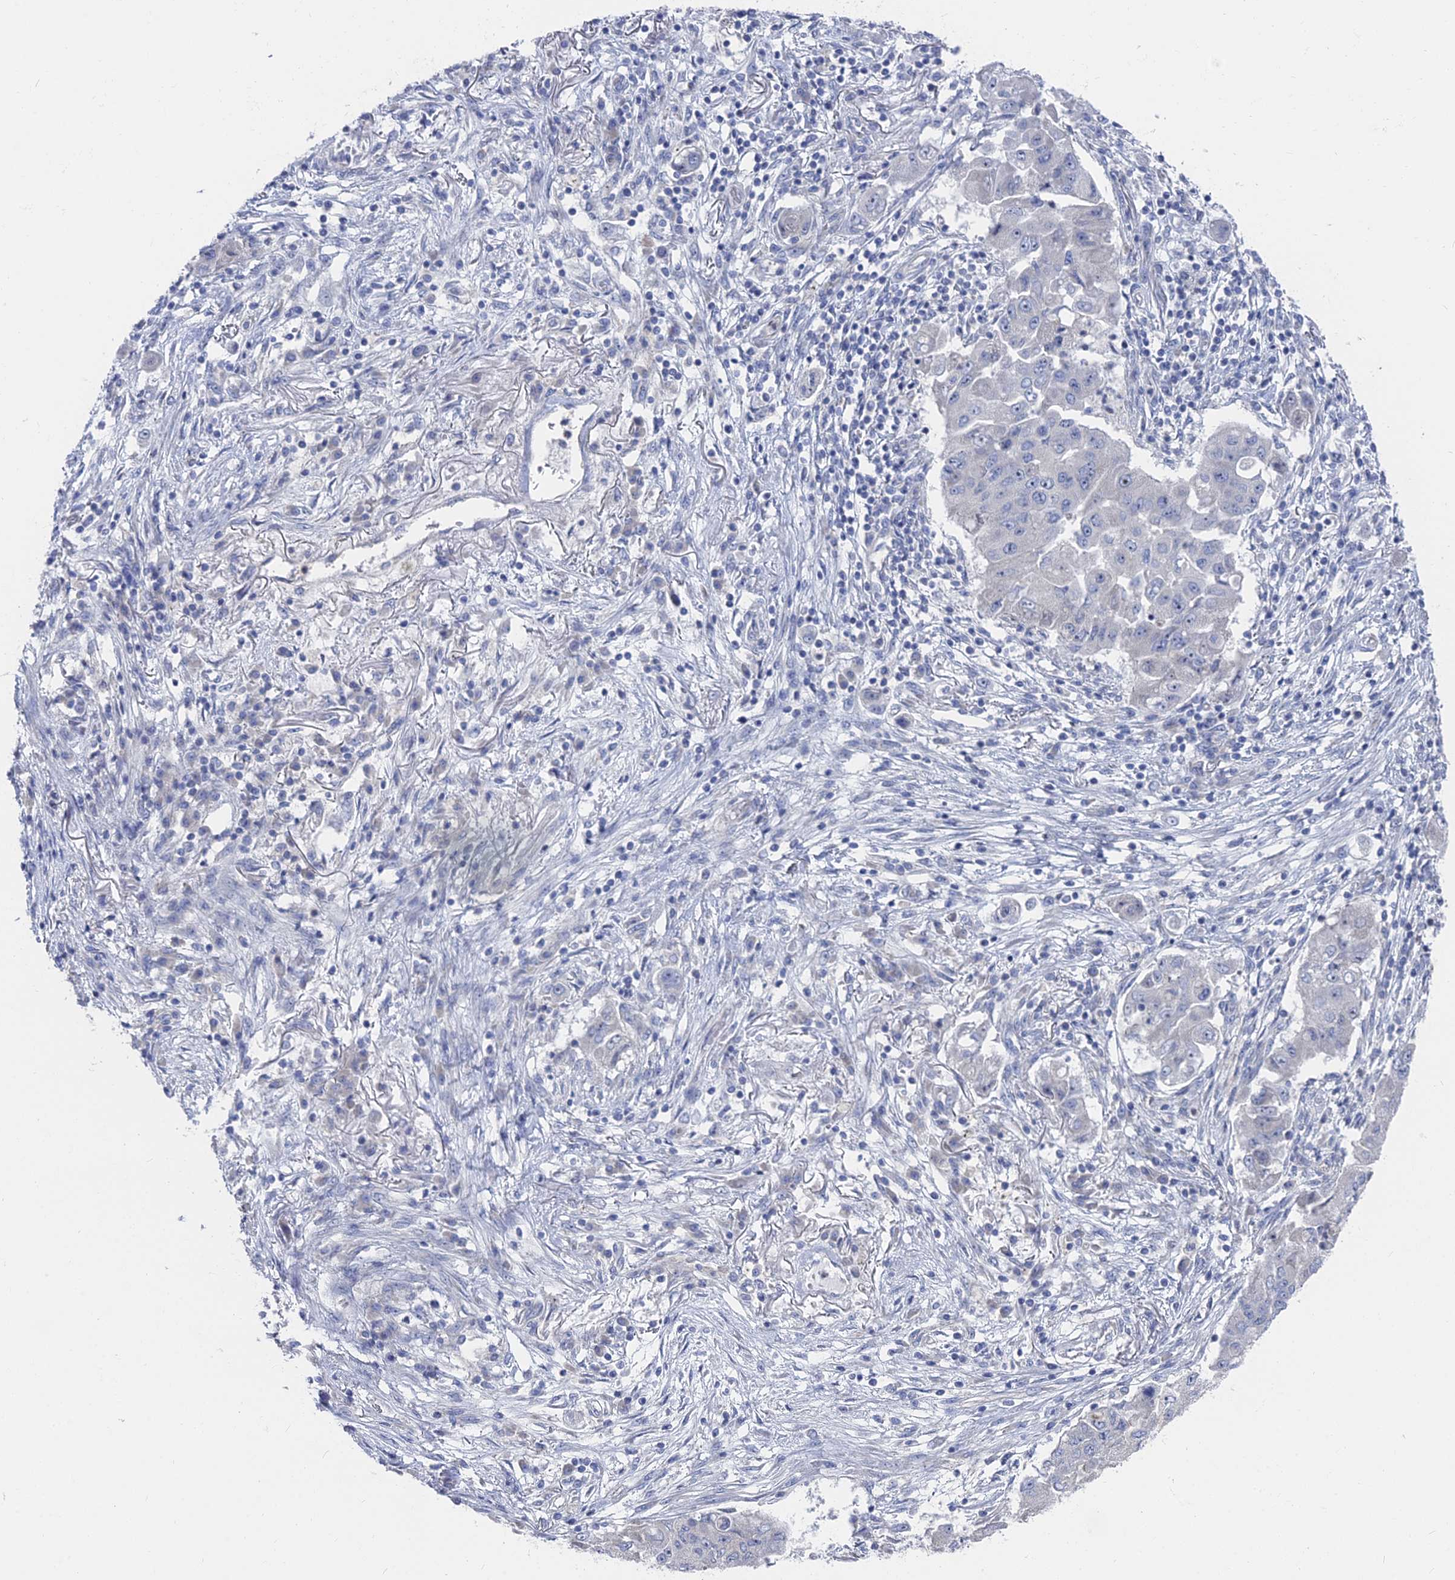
{"staining": {"intensity": "negative", "quantity": "none", "location": "none"}, "tissue": "lung cancer", "cell_type": "Tumor cells", "image_type": "cancer", "snomed": [{"axis": "morphology", "description": "Squamous cell carcinoma, NOS"}, {"axis": "topography", "description": "Lung"}], "caption": "Immunohistochemistry of human lung cancer shows no expression in tumor cells.", "gene": "CCDC149", "patient": {"sex": "male", "age": 74}}